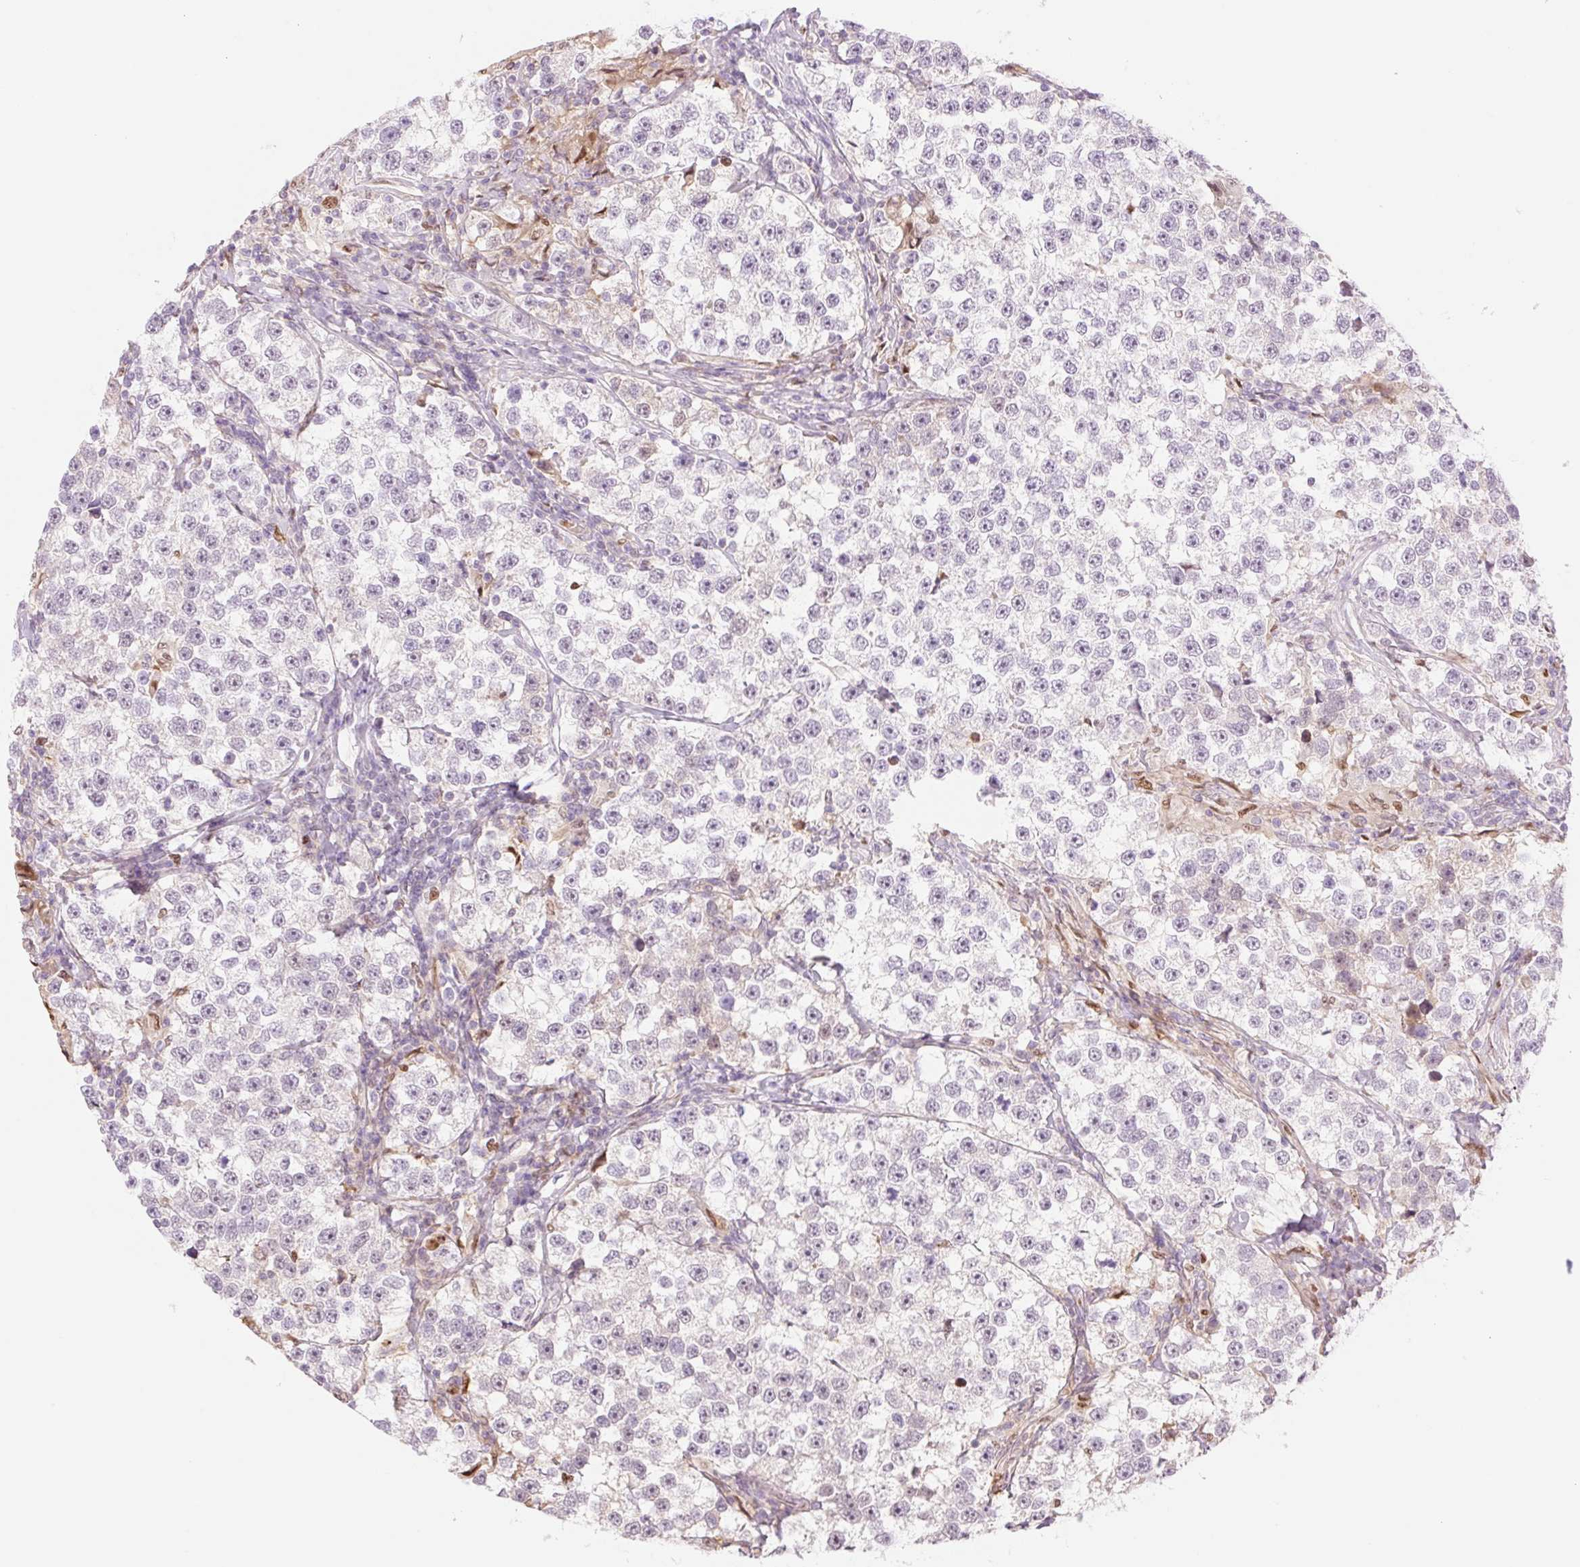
{"staining": {"intensity": "negative", "quantity": "none", "location": "none"}, "tissue": "testis cancer", "cell_type": "Tumor cells", "image_type": "cancer", "snomed": [{"axis": "morphology", "description": "Seminoma, NOS"}, {"axis": "topography", "description": "Testis"}], "caption": "IHC photomicrograph of neoplastic tissue: testis cancer stained with DAB exhibits no significant protein positivity in tumor cells.", "gene": "HEBP1", "patient": {"sex": "male", "age": 46}}